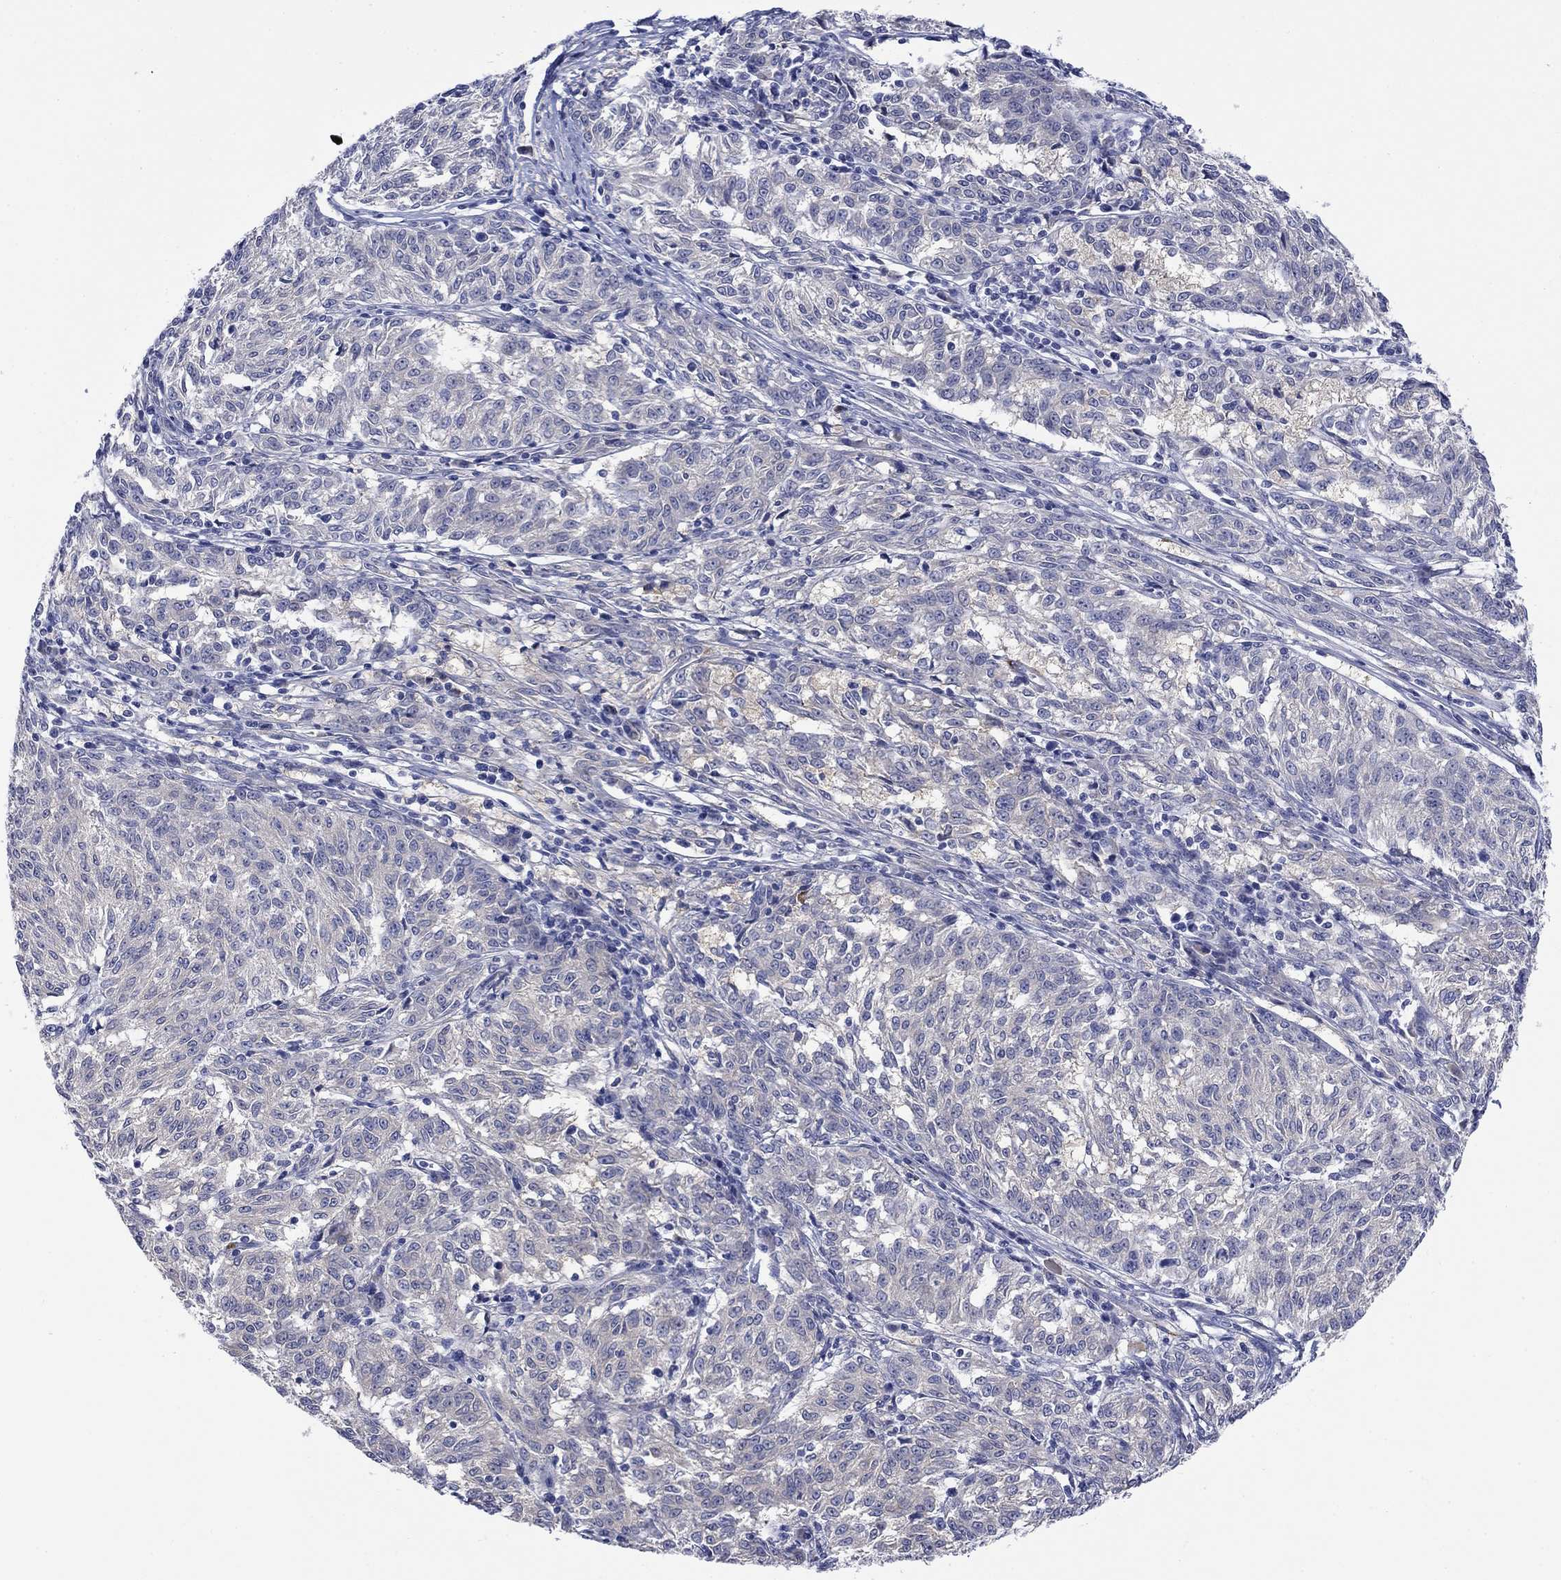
{"staining": {"intensity": "negative", "quantity": "none", "location": "none"}, "tissue": "melanoma", "cell_type": "Tumor cells", "image_type": "cancer", "snomed": [{"axis": "morphology", "description": "Malignant melanoma, NOS"}, {"axis": "topography", "description": "Skin"}], "caption": "Photomicrograph shows no significant protein positivity in tumor cells of melanoma.", "gene": "PTPRZ1", "patient": {"sex": "female", "age": 72}}